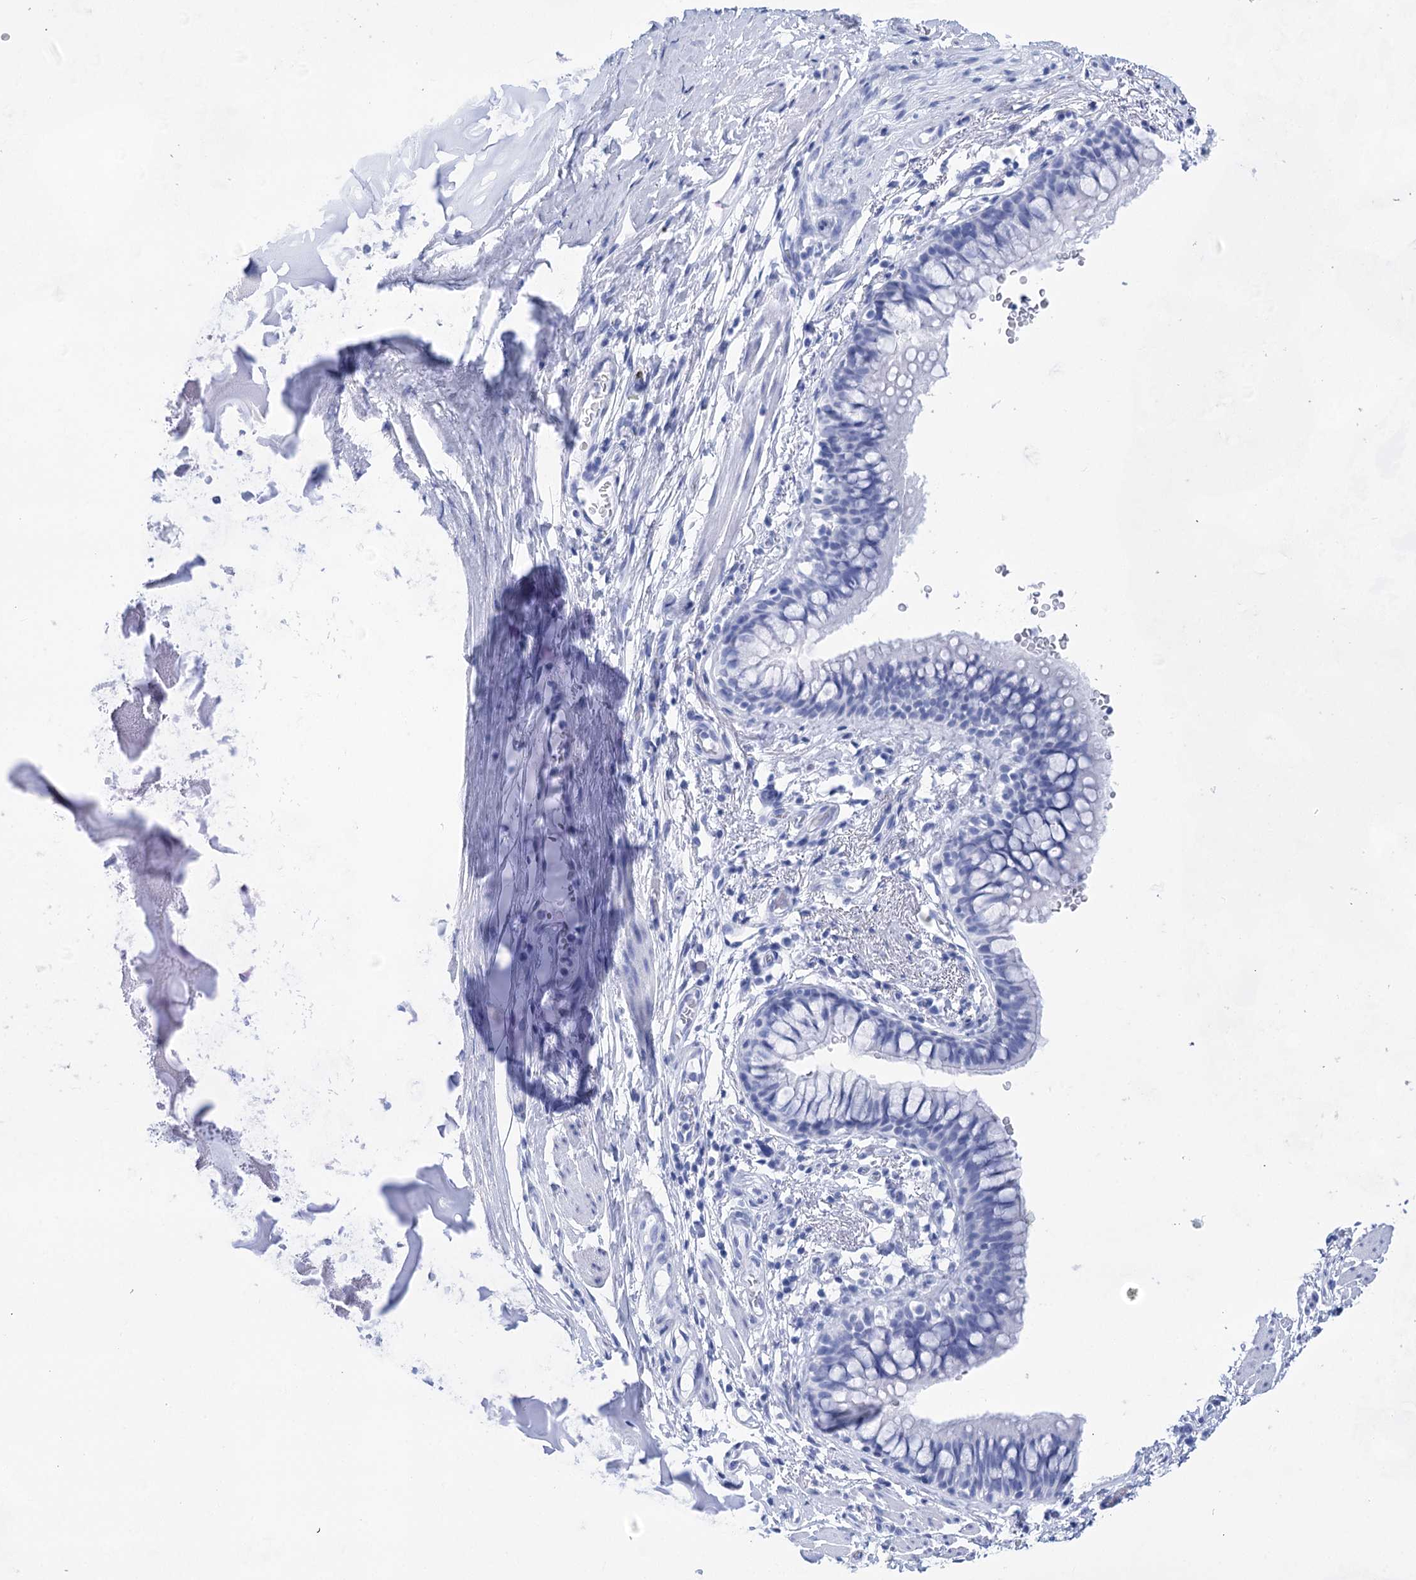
{"staining": {"intensity": "negative", "quantity": "none", "location": "none"}, "tissue": "bronchus", "cell_type": "Respiratory epithelial cells", "image_type": "normal", "snomed": [{"axis": "morphology", "description": "Normal tissue, NOS"}, {"axis": "topography", "description": "Cartilage tissue"}, {"axis": "topography", "description": "Bronchus"}], "caption": "The micrograph displays no significant expression in respiratory epithelial cells of bronchus. The staining was performed using DAB (3,3'-diaminobenzidine) to visualize the protein expression in brown, while the nuclei were stained in blue with hematoxylin (Magnification: 20x).", "gene": "LALBA", "patient": {"sex": "female", "age": 36}}